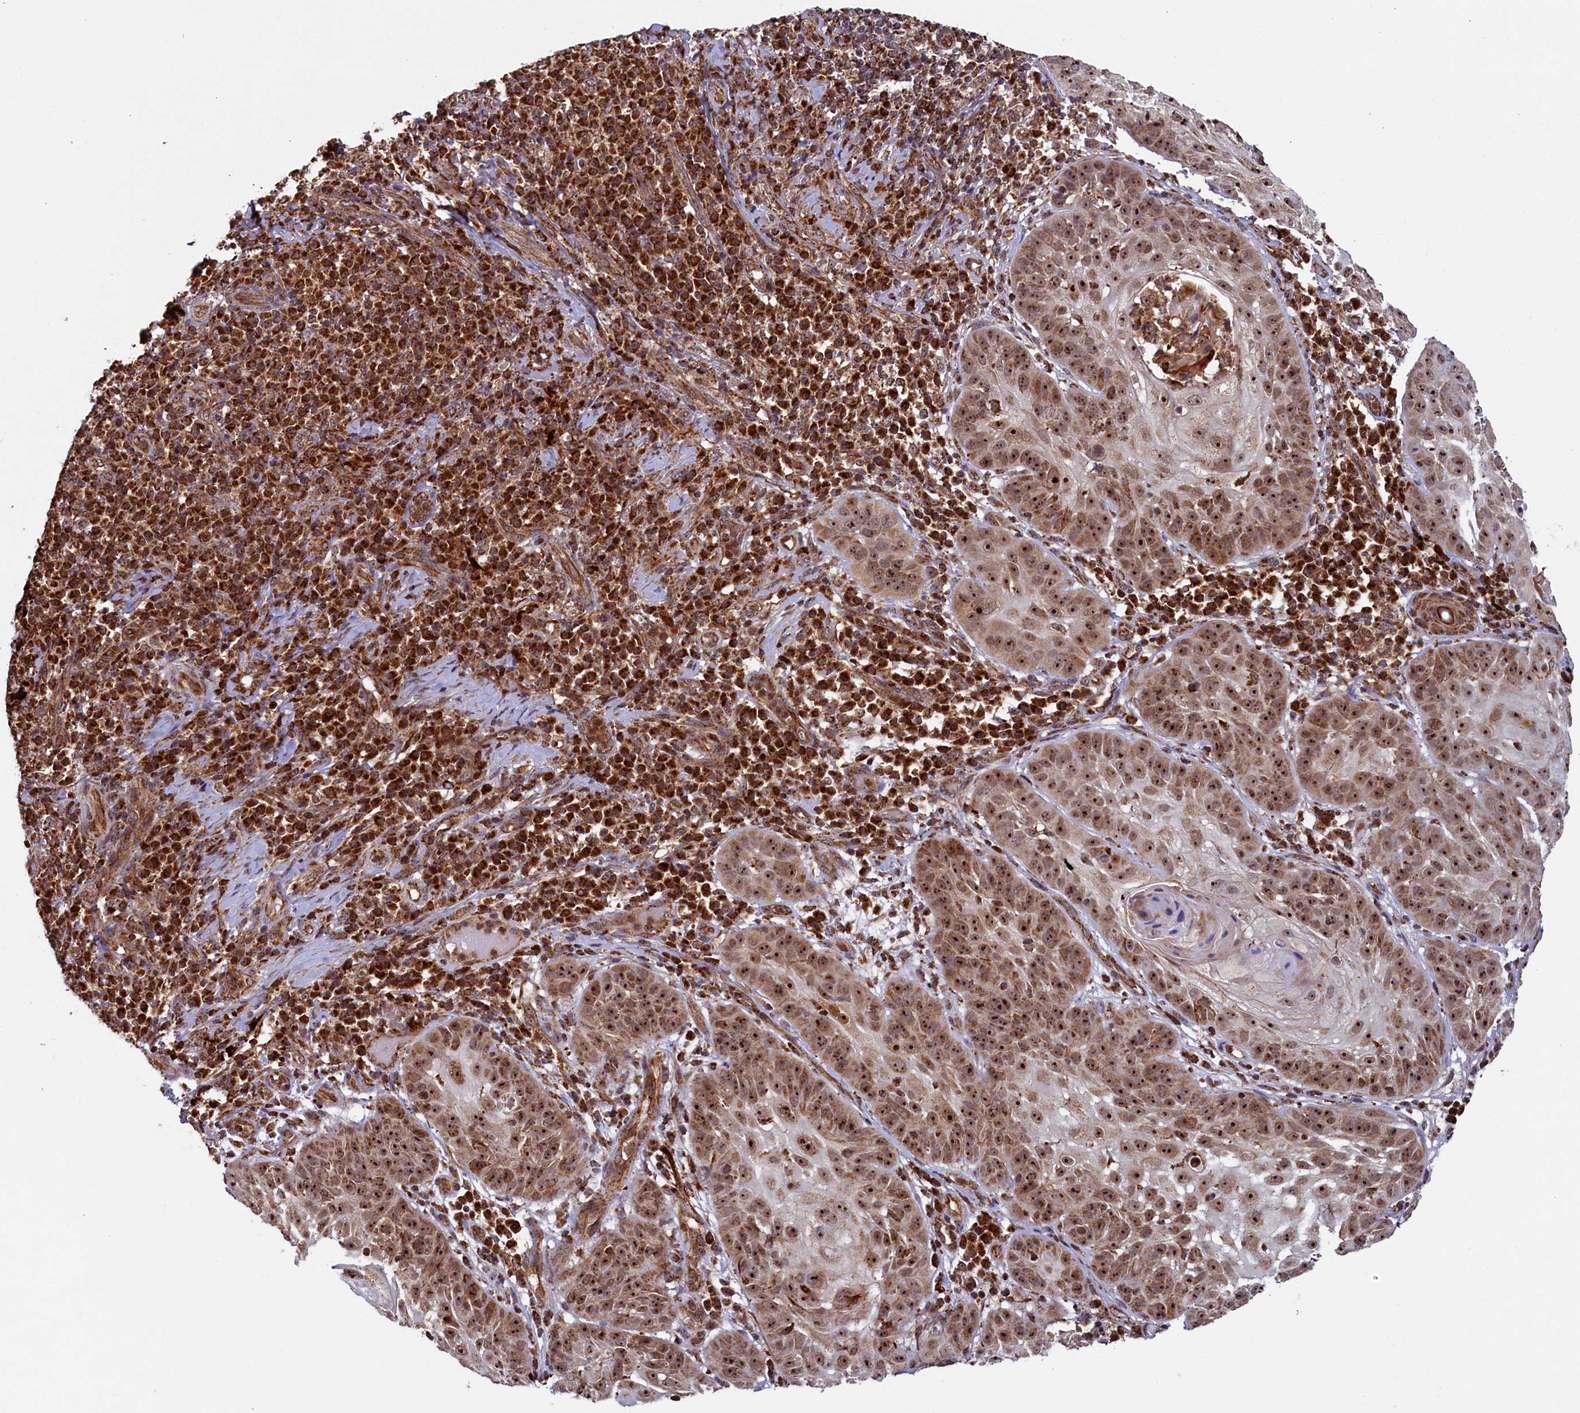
{"staining": {"intensity": "moderate", "quantity": ">75%", "location": "cytoplasmic/membranous,nuclear"}, "tissue": "skin cancer", "cell_type": "Tumor cells", "image_type": "cancer", "snomed": [{"axis": "morphology", "description": "Normal tissue, NOS"}, {"axis": "morphology", "description": "Basal cell carcinoma"}, {"axis": "topography", "description": "Skin"}], "caption": "A photomicrograph showing moderate cytoplasmic/membranous and nuclear staining in approximately >75% of tumor cells in skin cancer, as visualized by brown immunohistochemical staining.", "gene": "UBE3B", "patient": {"sex": "male", "age": 93}}